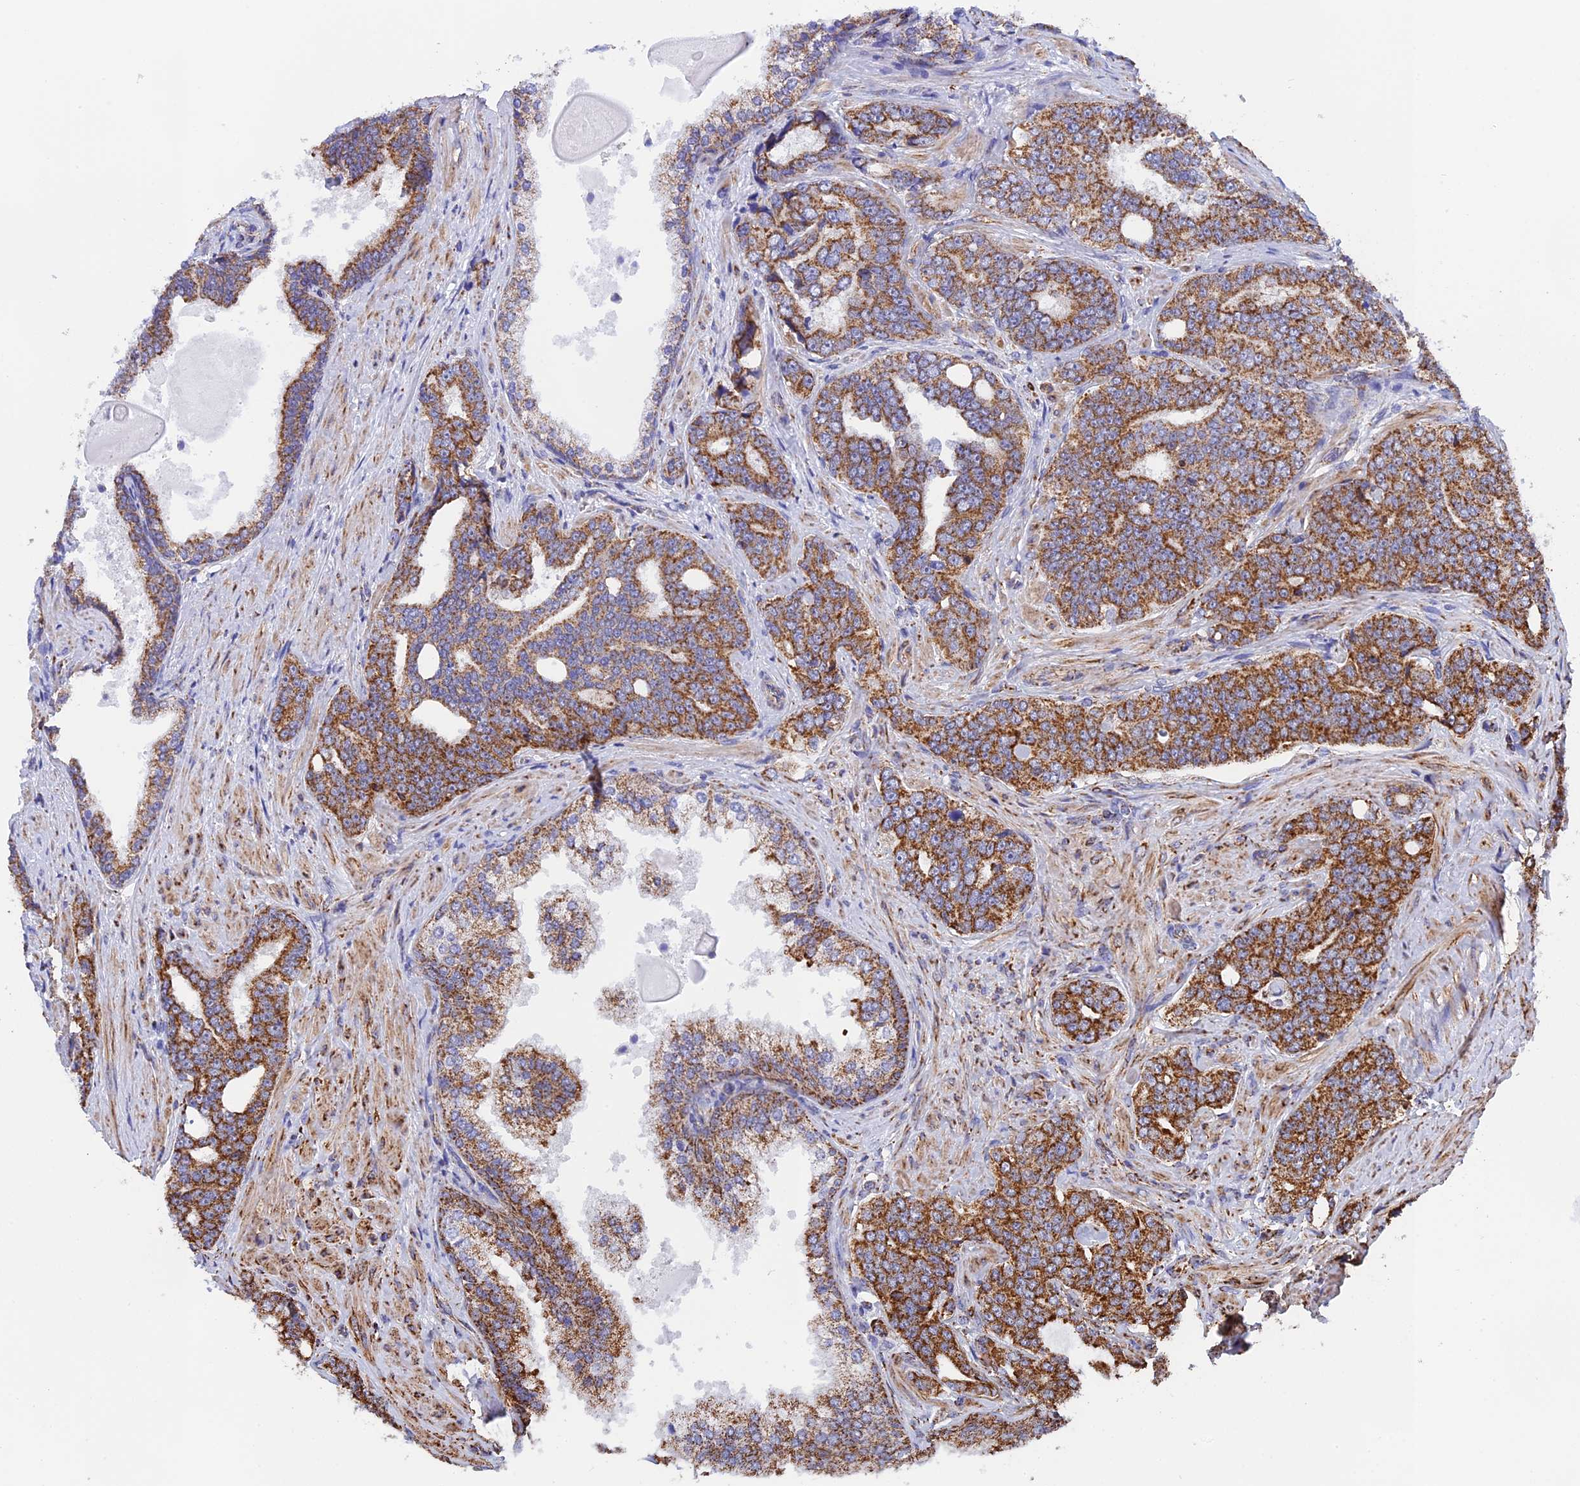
{"staining": {"intensity": "strong", "quantity": ">75%", "location": "cytoplasmic/membranous"}, "tissue": "prostate cancer", "cell_type": "Tumor cells", "image_type": "cancer", "snomed": [{"axis": "morphology", "description": "Adenocarcinoma, High grade"}, {"axis": "topography", "description": "Prostate"}], "caption": "Protein expression analysis of prostate cancer (adenocarcinoma (high-grade)) exhibits strong cytoplasmic/membranous staining in approximately >75% of tumor cells.", "gene": "CDC16", "patient": {"sex": "male", "age": 67}}